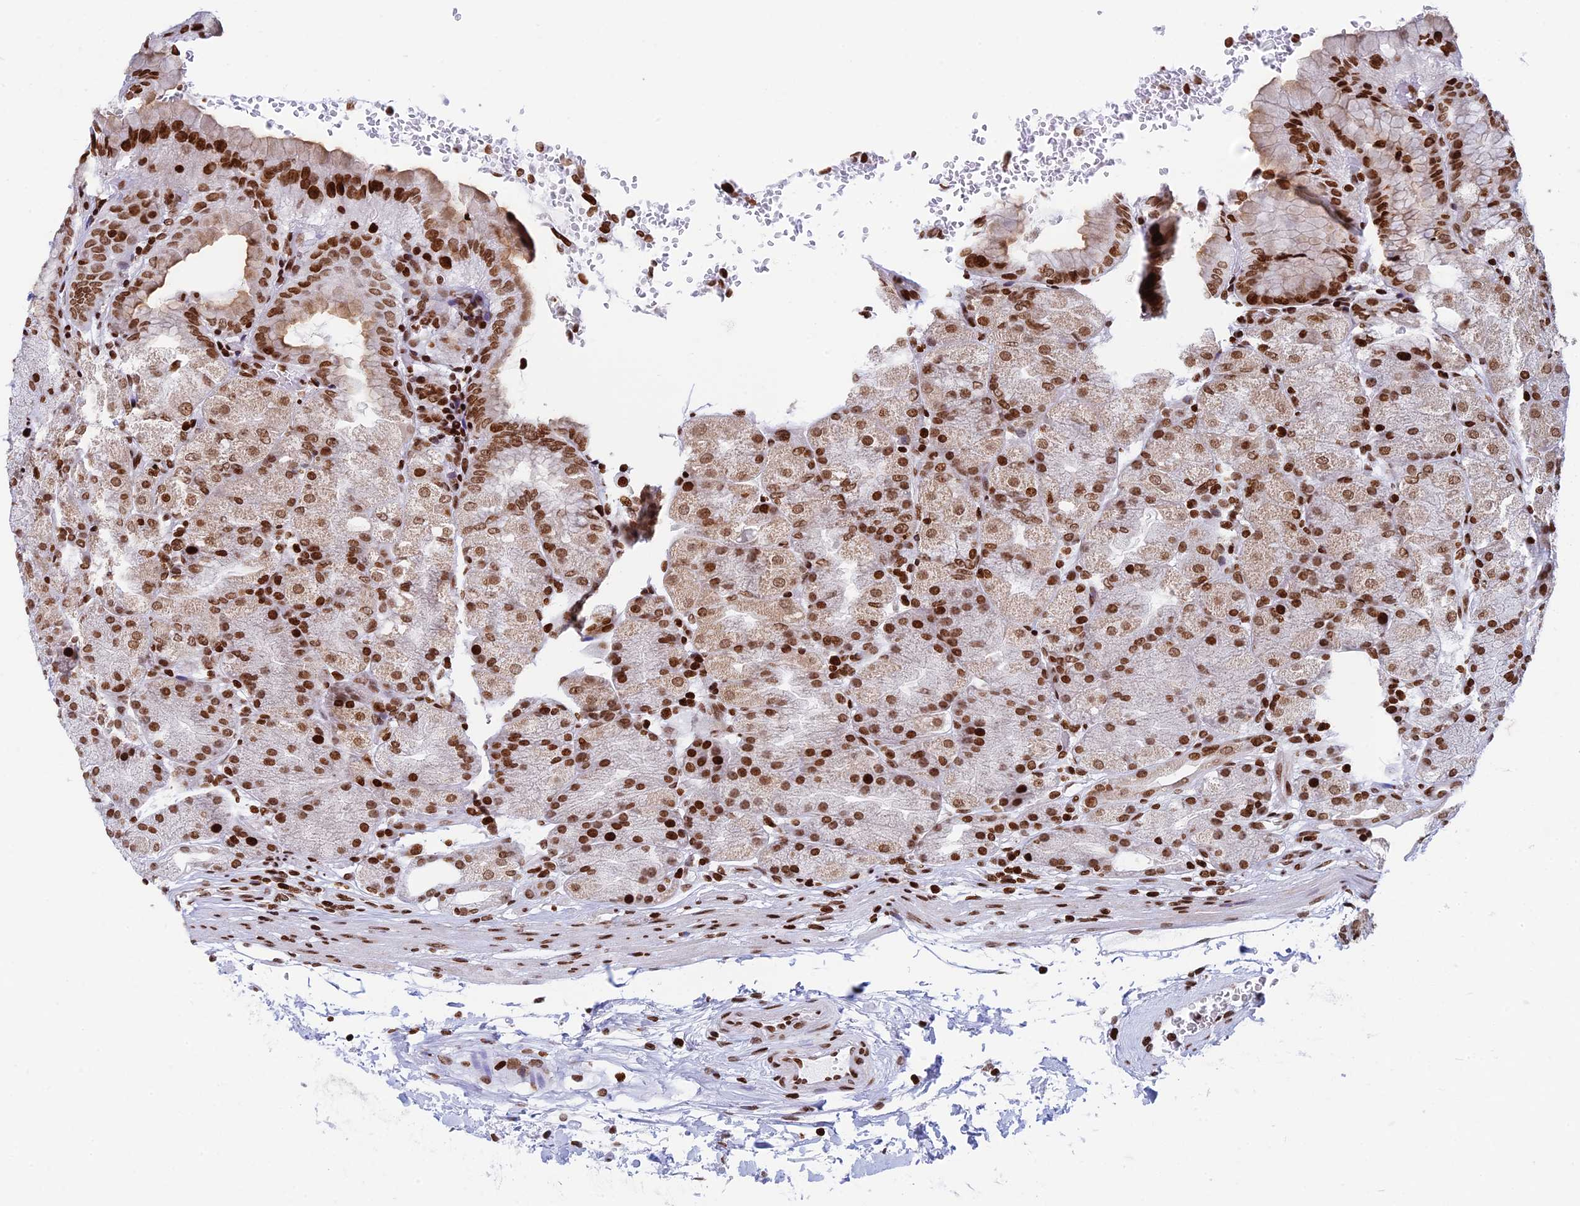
{"staining": {"intensity": "moderate", "quantity": ">75%", "location": "nuclear"}, "tissue": "stomach", "cell_type": "Glandular cells", "image_type": "normal", "snomed": [{"axis": "morphology", "description": "Normal tissue, NOS"}, {"axis": "topography", "description": "Stomach, upper"}, {"axis": "topography", "description": "Stomach, lower"}], "caption": "DAB immunohistochemical staining of unremarkable stomach shows moderate nuclear protein positivity in about >75% of glandular cells. (Stains: DAB in brown, nuclei in blue, Microscopy: brightfield microscopy at high magnification).", "gene": "RPAP1", "patient": {"sex": "male", "age": 62}}